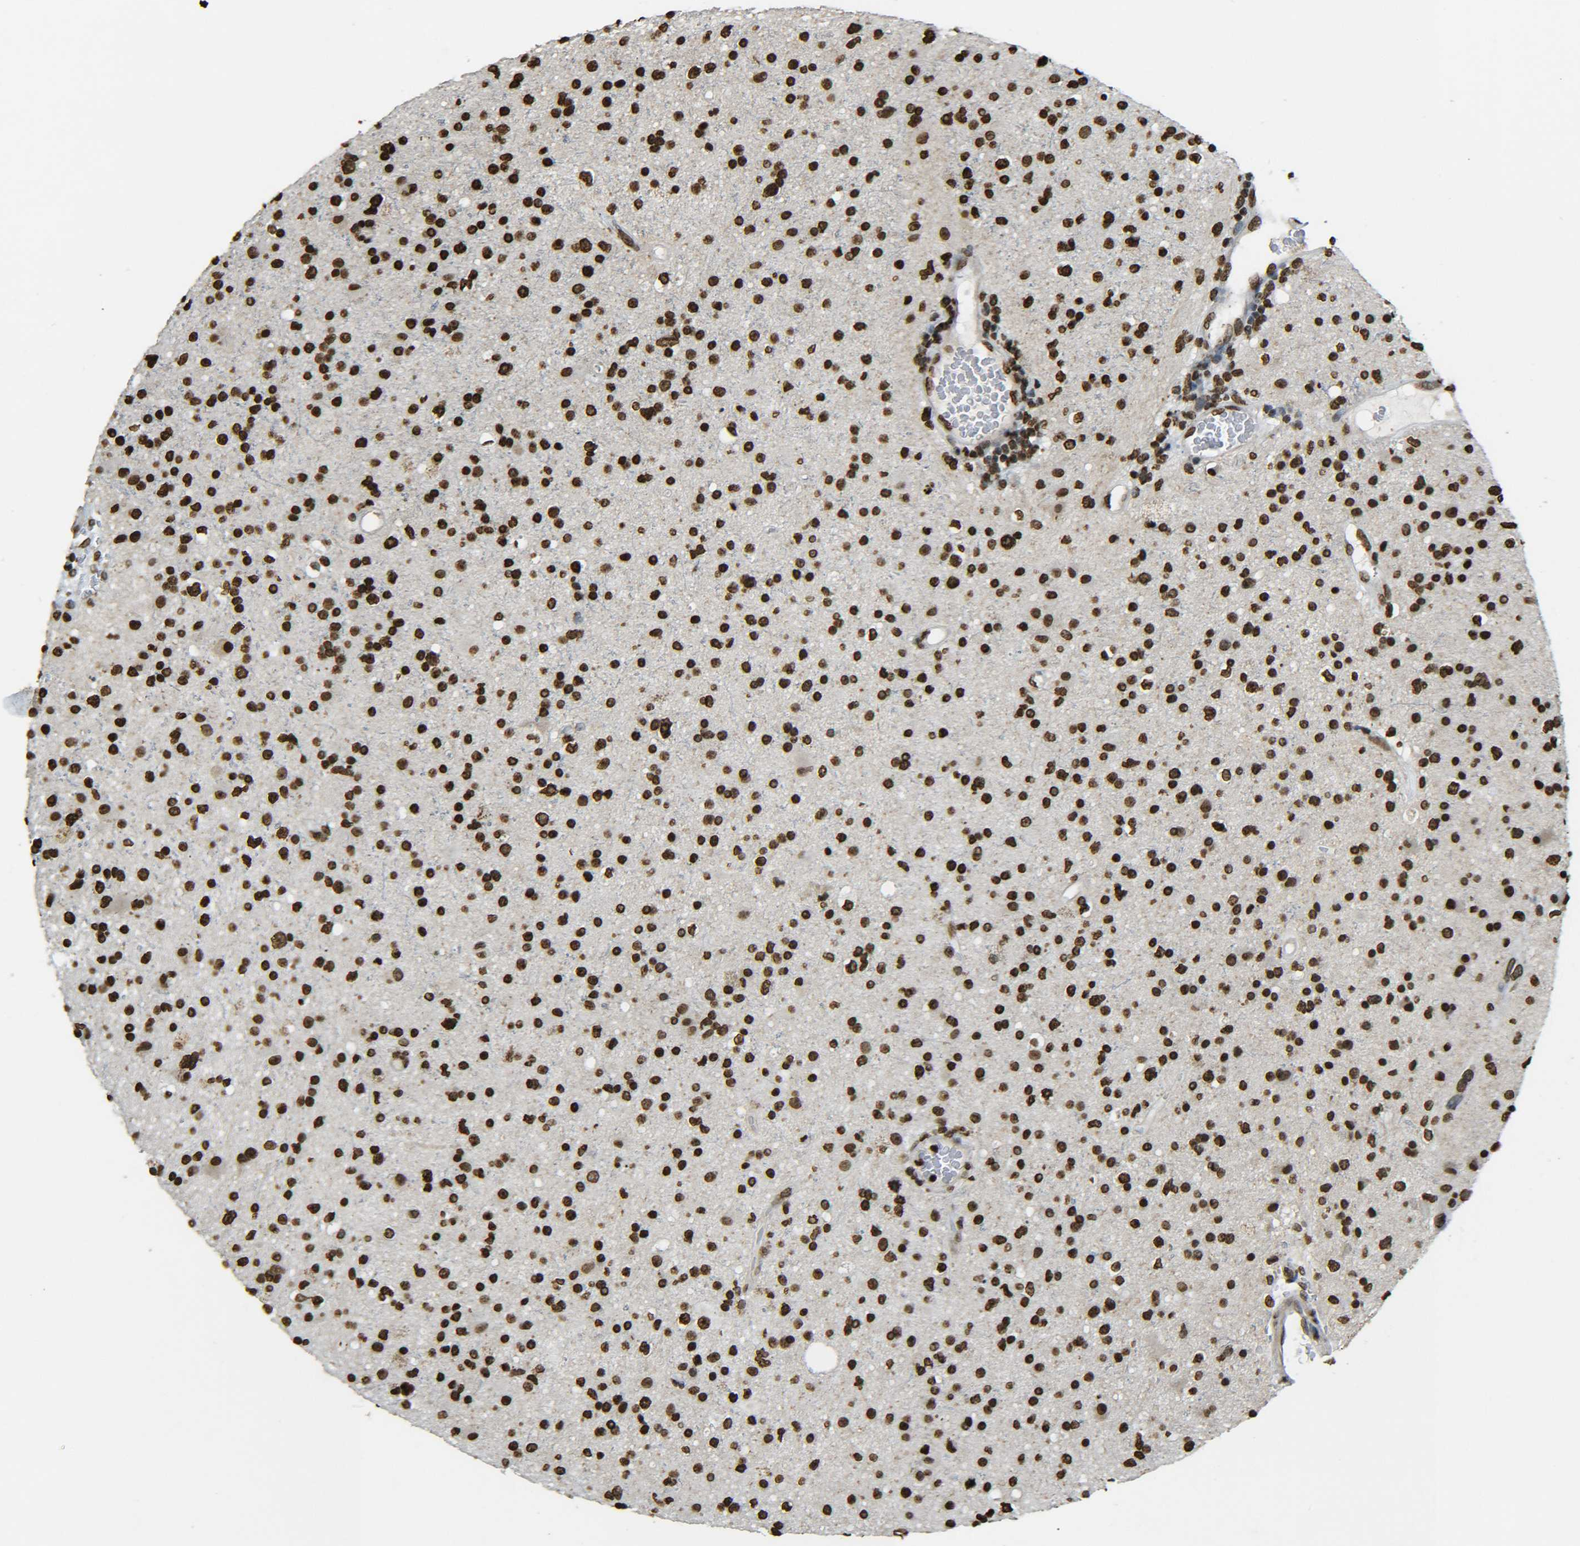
{"staining": {"intensity": "strong", "quantity": ">75%", "location": "nuclear"}, "tissue": "glioma", "cell_type": "Tumor cells", "image_type": "cancer", "snomed": [{"axis": "morphology", "description": "Glioma, malignant, High grade"}, {"axis": "topography", "description": "Brain"}], "caption": "Protein staining of glioma tissue demonstrates strong nuclear staining in approximately >75% of tumor cells.", "gene": "H4C16", "patient": {"sex": "male", "age": 33}}